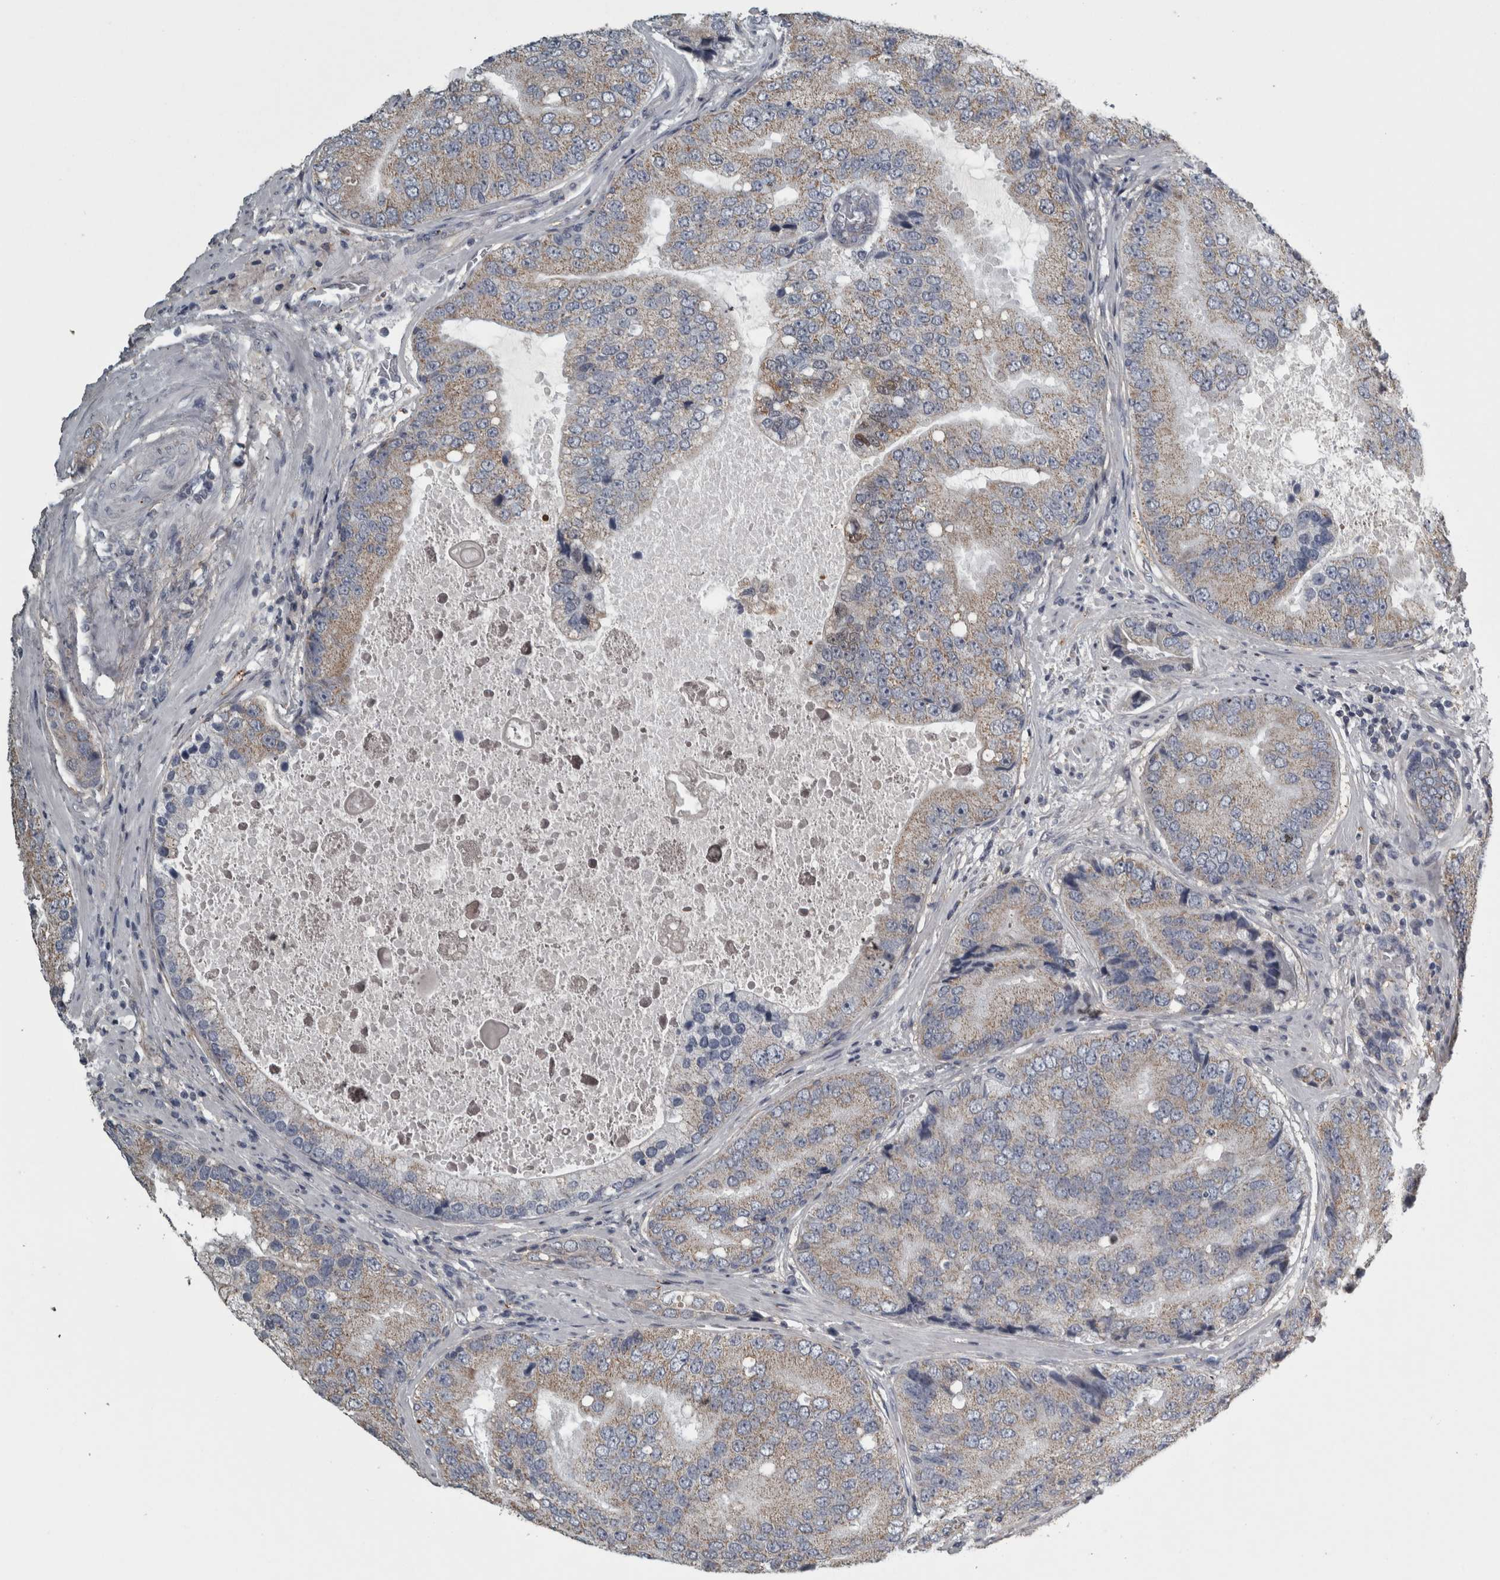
{"staining": {"intensity": "weak", "quantity": ">75%", "location": "cytoplasmic/membranous"}, "tissue": "prostate cancer", "cell_type": "Tumor cells", "image_type": "cancer", "snomed": [{"axis": "morphology", "description": "Adenocarcinoma, High grade"}, {"axis": "topography", "description": "Prostate"}], "caption": "Protein staining exhibits weak cytoplasmic/membranous staining in approximately >75% of tumor cells in prostate cancer.", "gene": "FRK", "patient": {"sex": "male", "age": 70}}